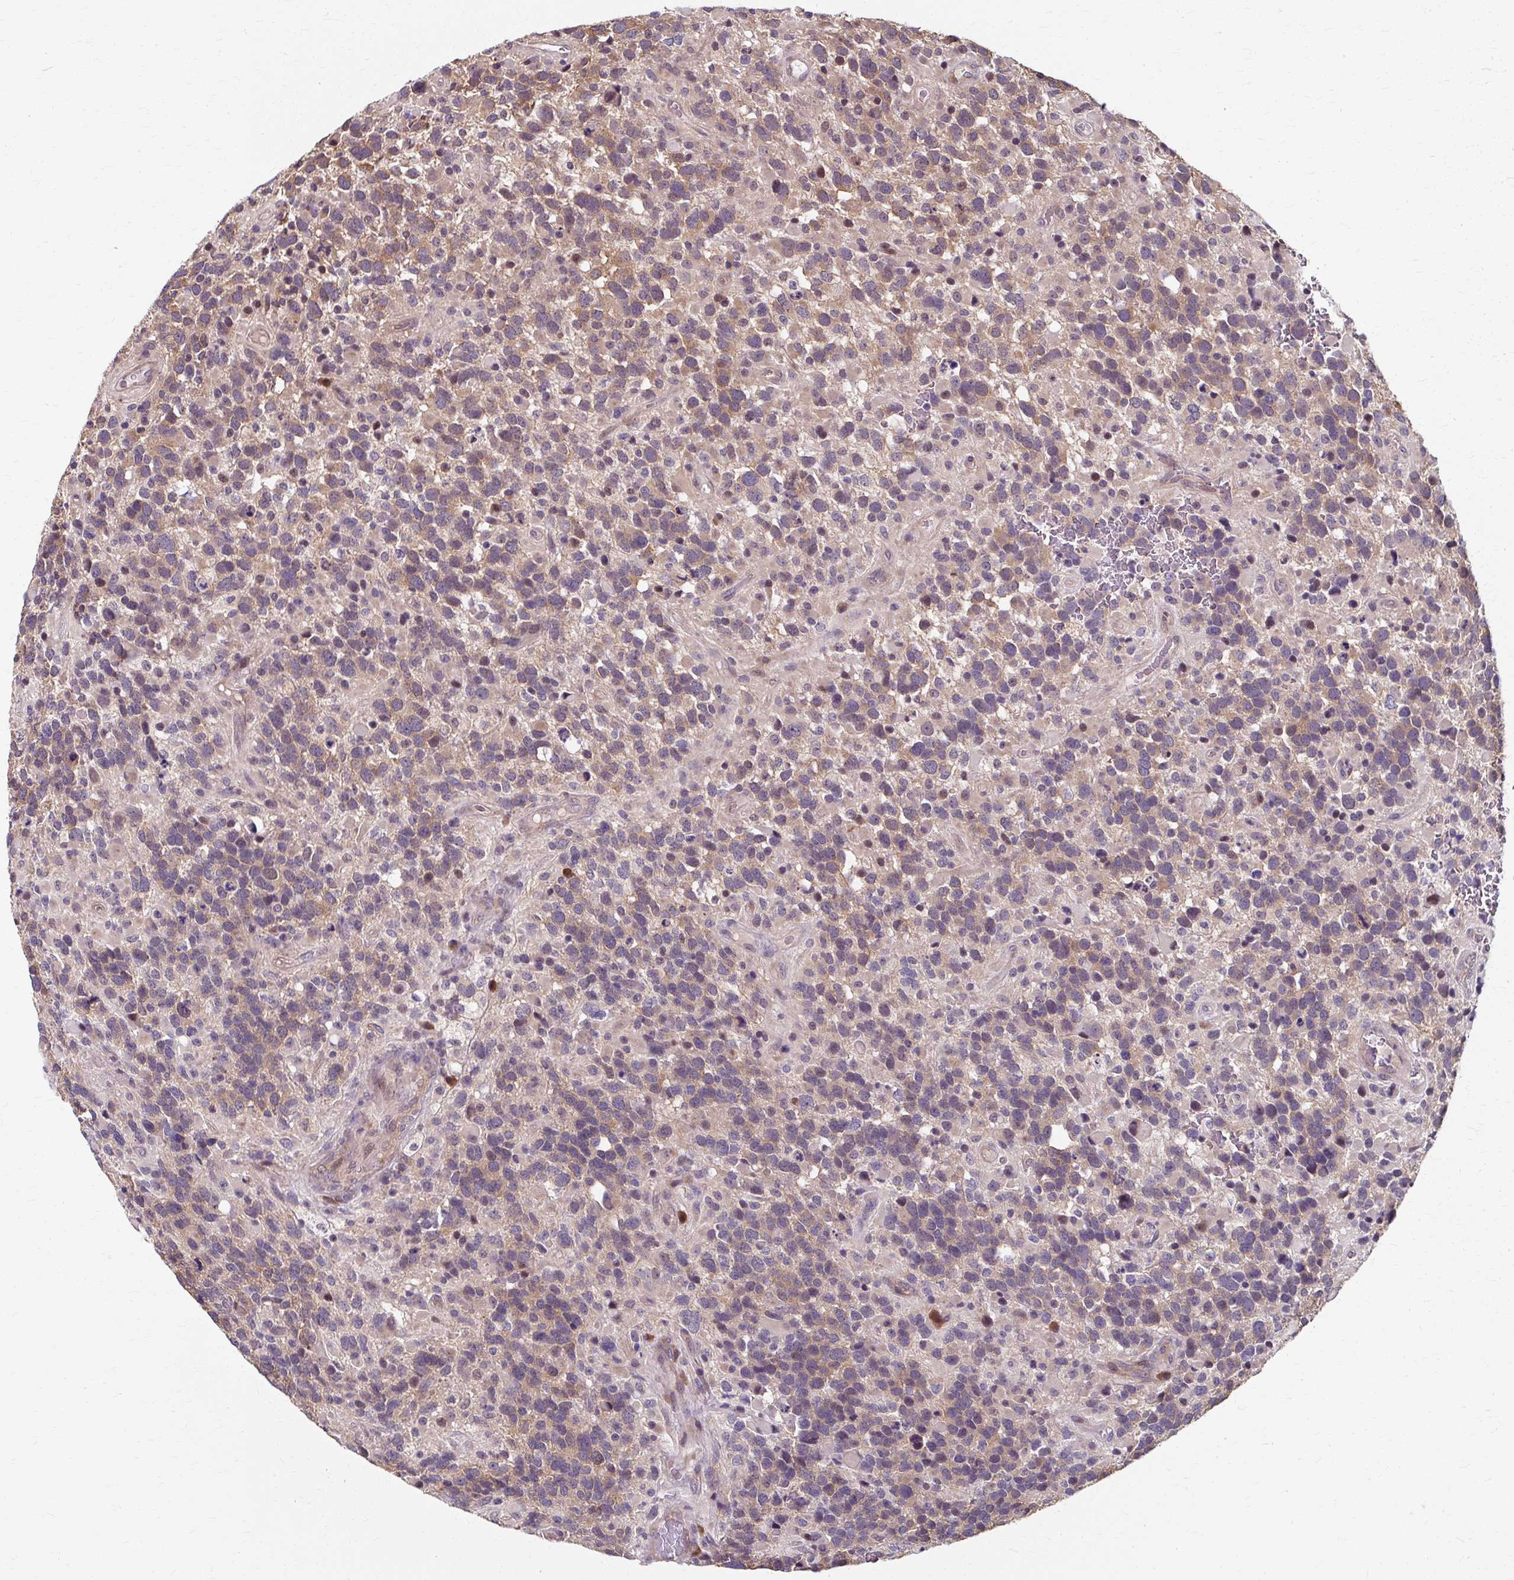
{"staining": {"intensity": "weak", "quantity": "25%-75%", "location": "cytoplasmic/membranous"}, "tissue": "glioma", "cell_type": "Tumor cells", "image_type": "cancer", "snomed": [{"axis": "morphology", "description": "Glioma, malignant, High grade"}, {"axis": "topography", "description": "Brain"}], "caption": "Glioma stained with a brown dye reveals weak cytoplasmic/membranous positive positivity in about 25%-75% of tumor cells.", "gene": "ZNF555", "patient": {"sex": "female", "age": 40}}